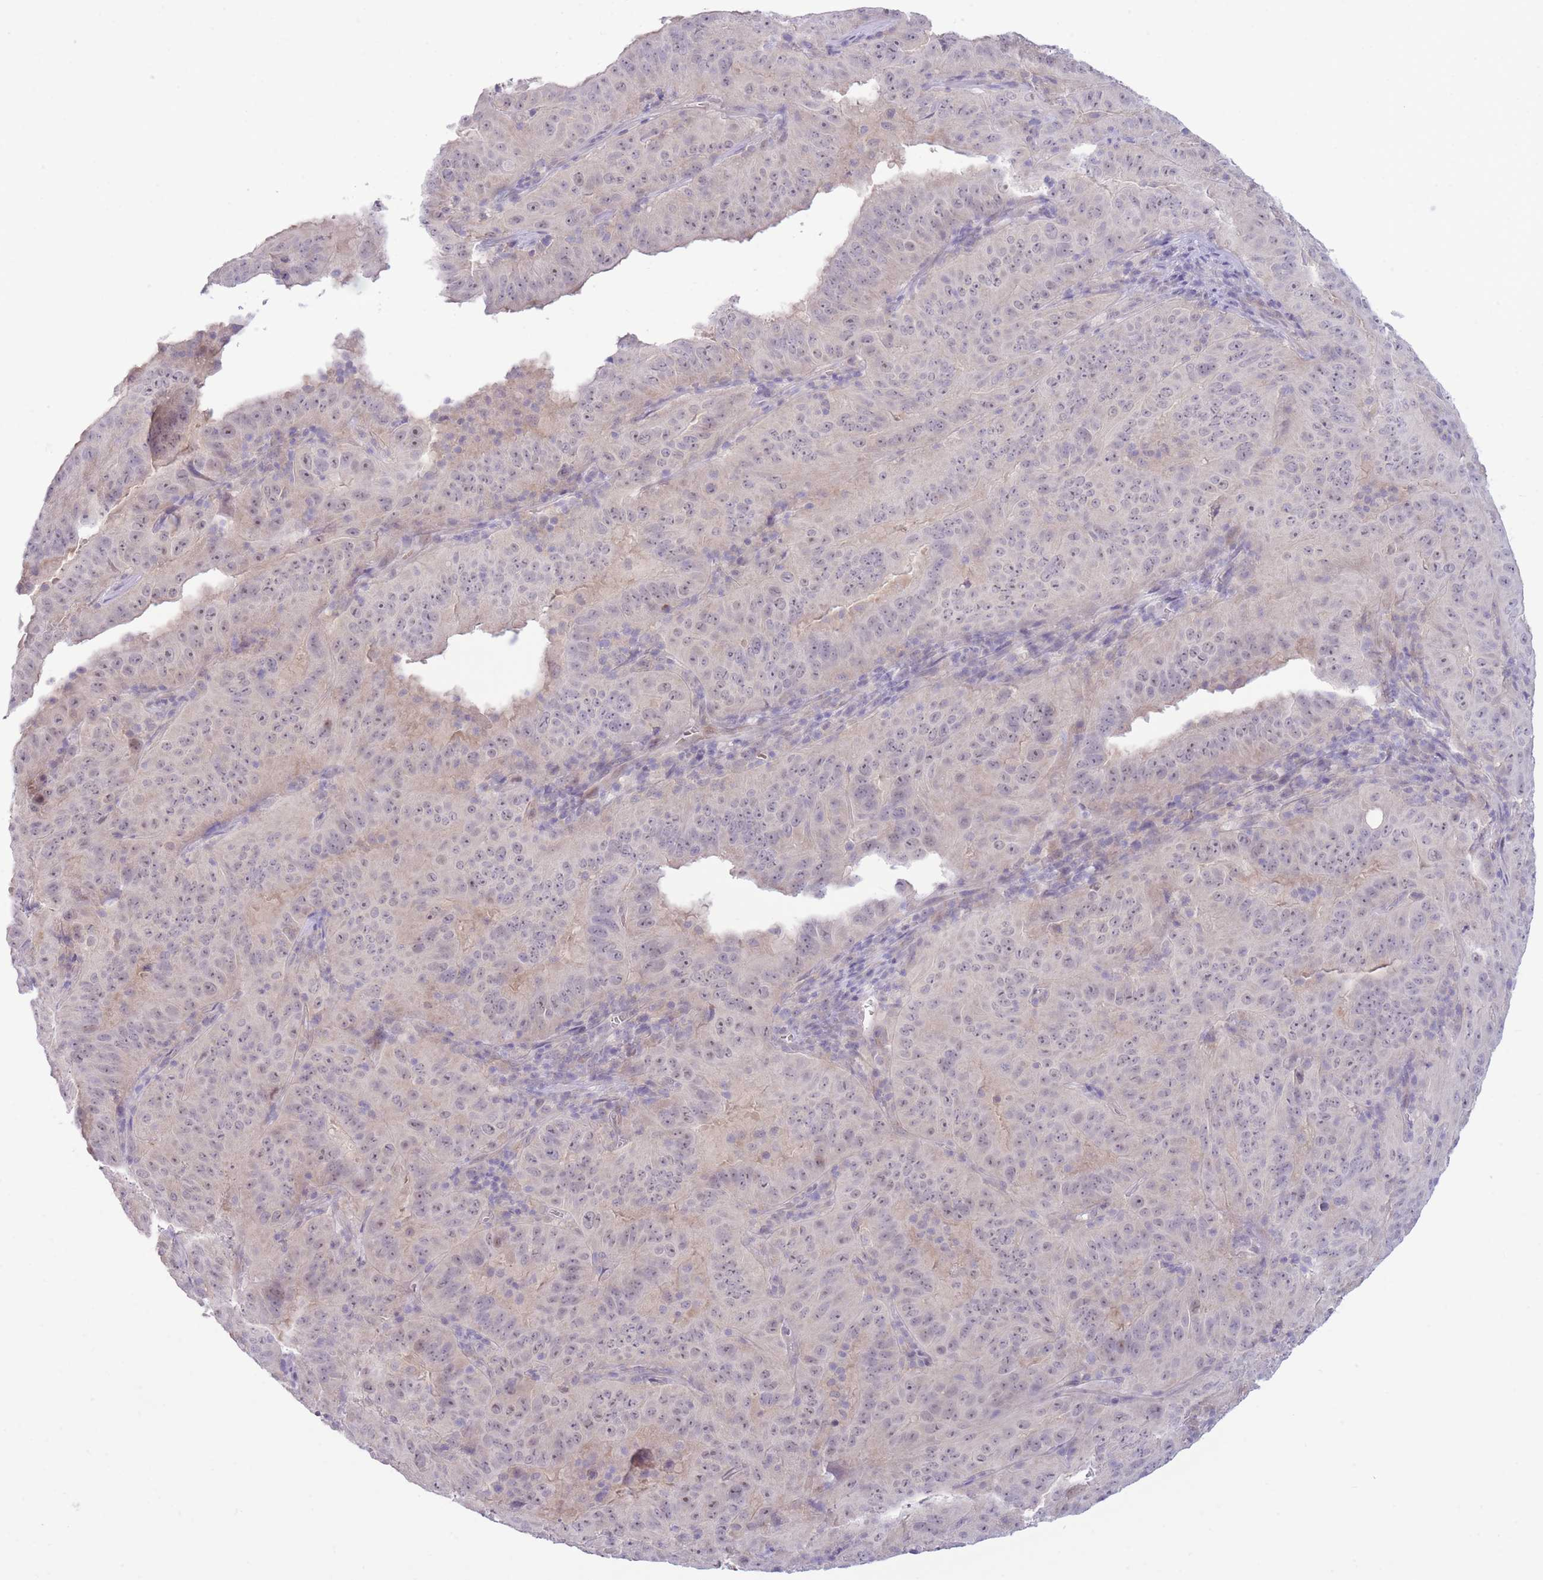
{"staining": {"intensity": "negative", "quantity": "none", "location": "none"}, "tissue": "pancreatic cancer", "cell_type": "Tumor cells", "image_type": "cancer", "snomed": [{"axis": "morphology", "description": "Adenocarcinoma, NOS"}, {"axis": "topography", "description": "Pancreas"}], "caption": "Tumor cells are negative for protein expression in human pancreatic cancer (adenocarcinoma). (Stains: DAB (3,3'-diaminobenzidine) immunohistochemistry with hematoxylin counter stain, Microscopy: brightfield microscopy at high magnification).", "gene": "FBXO46", "patient": {"sex": "male", "age": 63}}